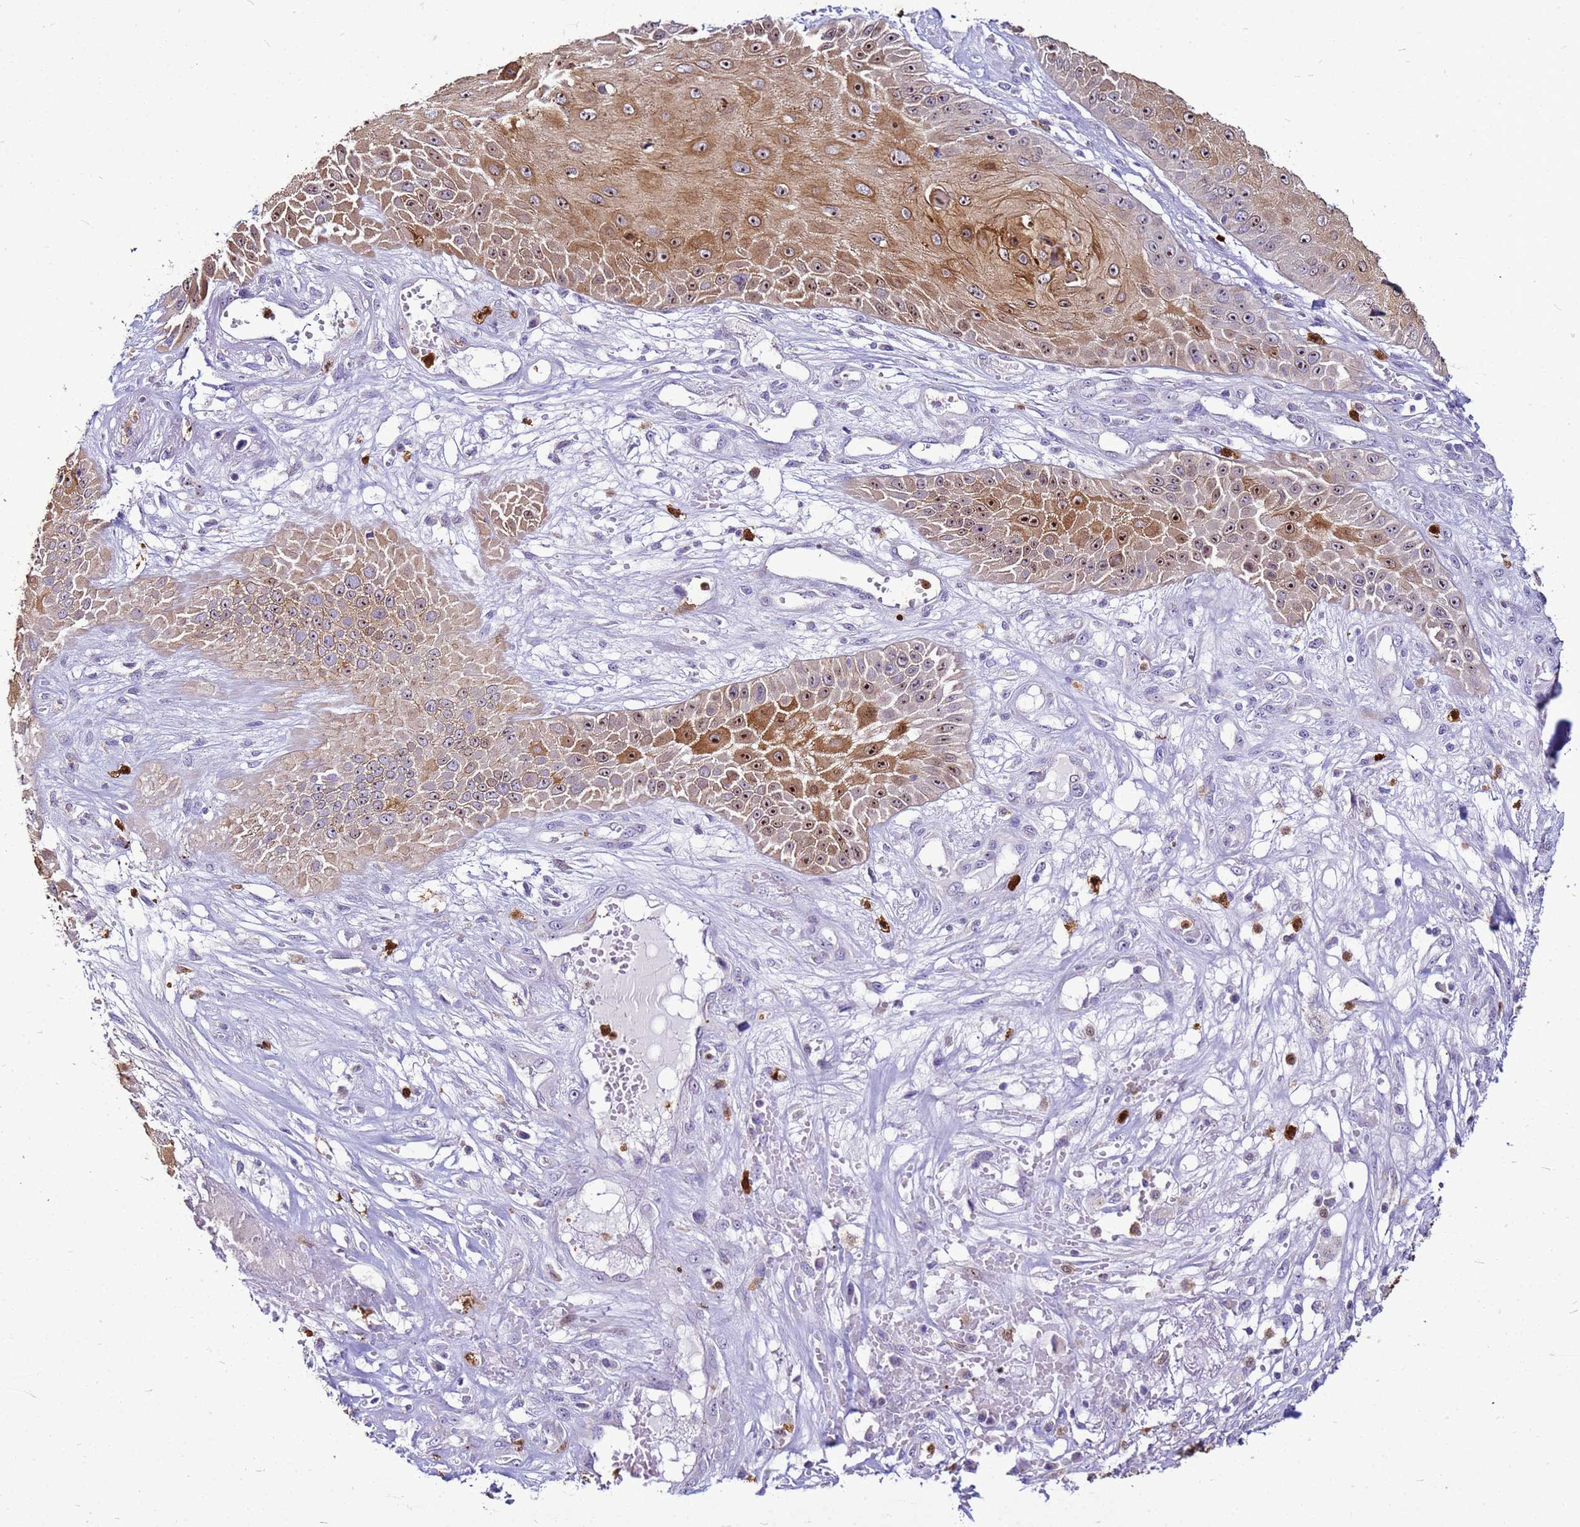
{"staining": {"intensity": "moderate", "quantity": ">75%", "location": "cytoplasmic/membranous,nuclear"}, "tissue": "skin cancer", "cell_type": "Tumor cells", "image_type": "cancer", "snomed": [{"axis": "morphology", "description": "Squamous cell carcinoma, NOS"}, {"axis": "topography", "description": "Skin"}], "caption": "High-magnification brightfield microscopy of squamous cell carcinoma (skin) stained with DAB (brown) and counterstained with hematoxylin (blue). tumor cells exhibit moderate cytoplasmic/membranous and nuclear positivity is identified in approximately>75% of cells.", "gene": "VPS4B", "patient": {"sex": "male", "age": 70}}